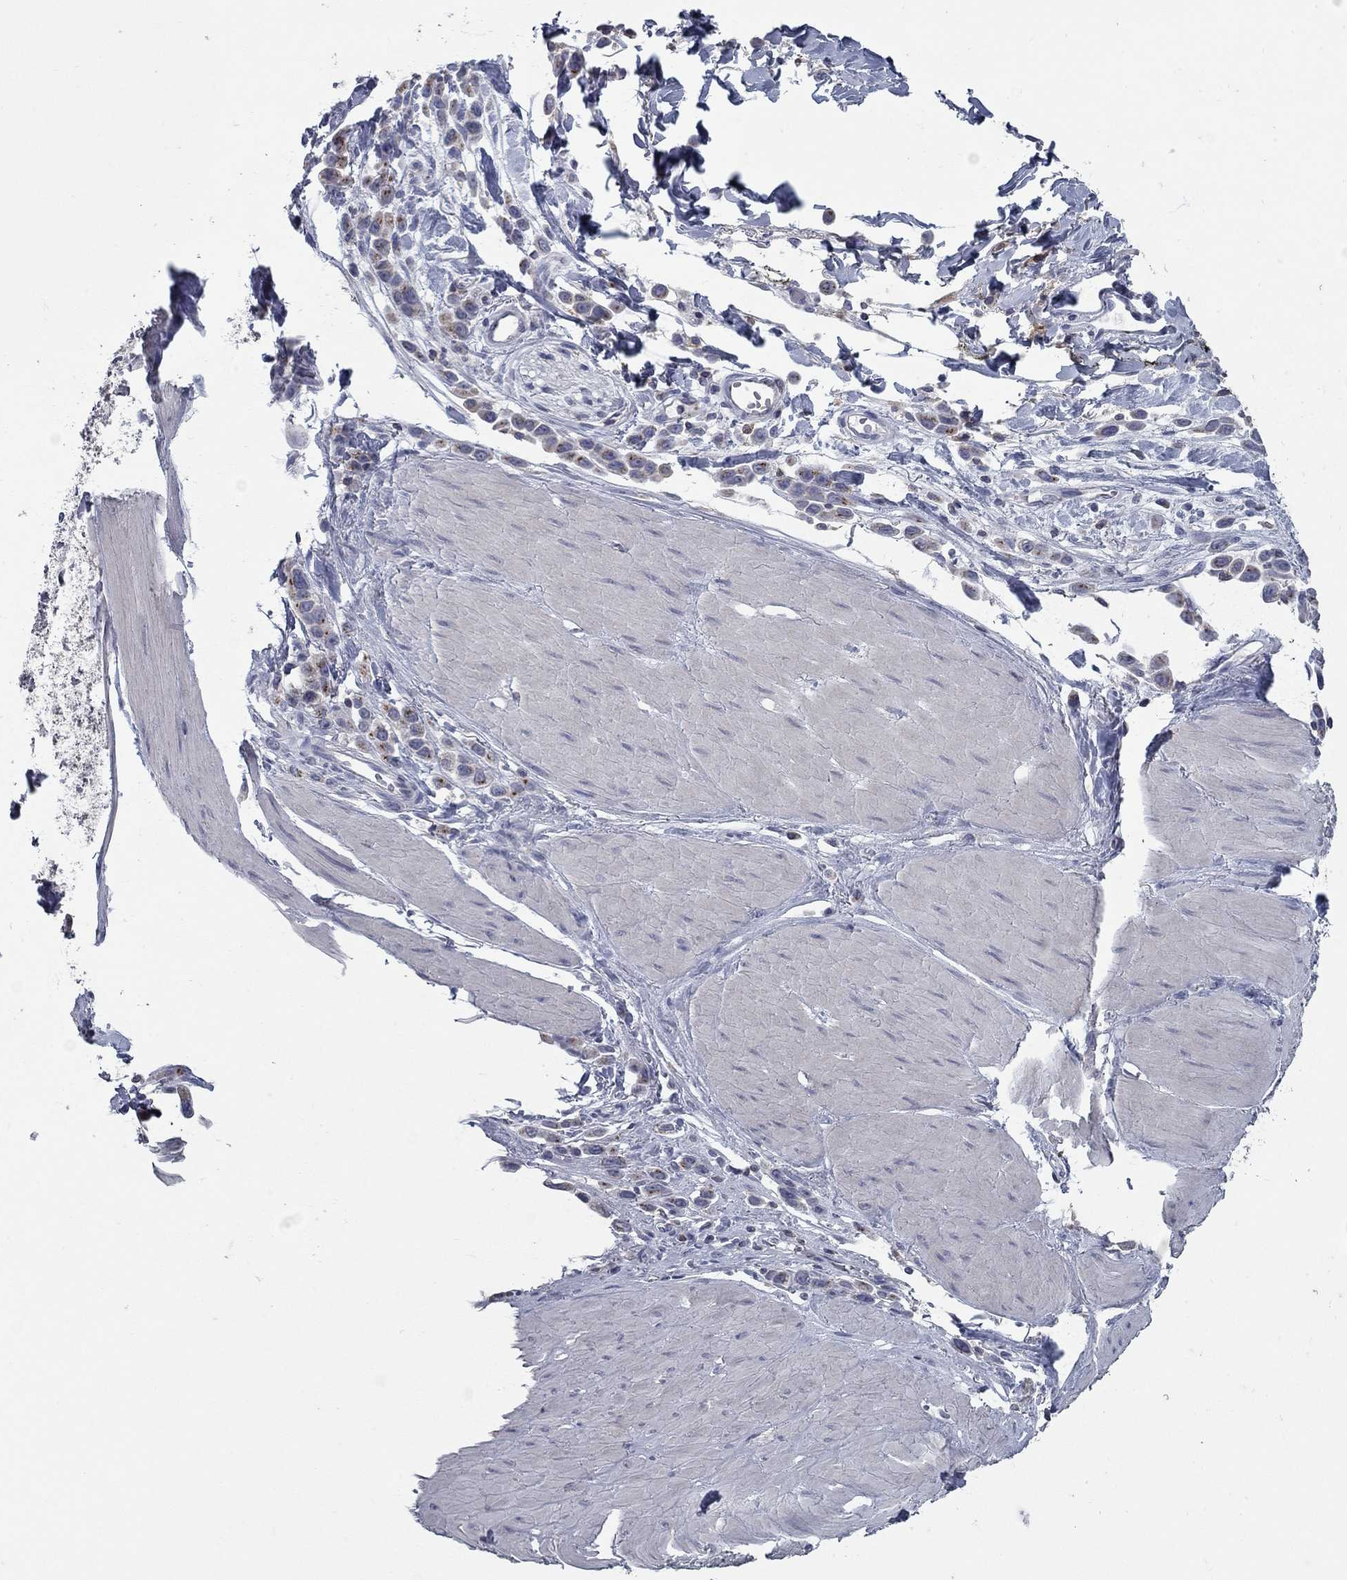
{"staining": {"intensity": "moderate", "quantity": "<25%", "location": "cytoplasmic/membranous"}, "tissue": "stomach cancer", "cell_type": "Tumor cells", "image_type": "cancer", "snomed": [{"axis": "morphology", "description": "Adenocarcinoma, NOS"}, {"axis": "topography", "description": "Stomach"}], "caption": "Immunohistochemical staining of stomach cancer (adenocarcinoma) displays moderate cytoplasmic/membranous protein positivity in about <25% of tumor cells.", "gene": "KIAA0319L", "patient": {"sex": "male", "age": 47}}